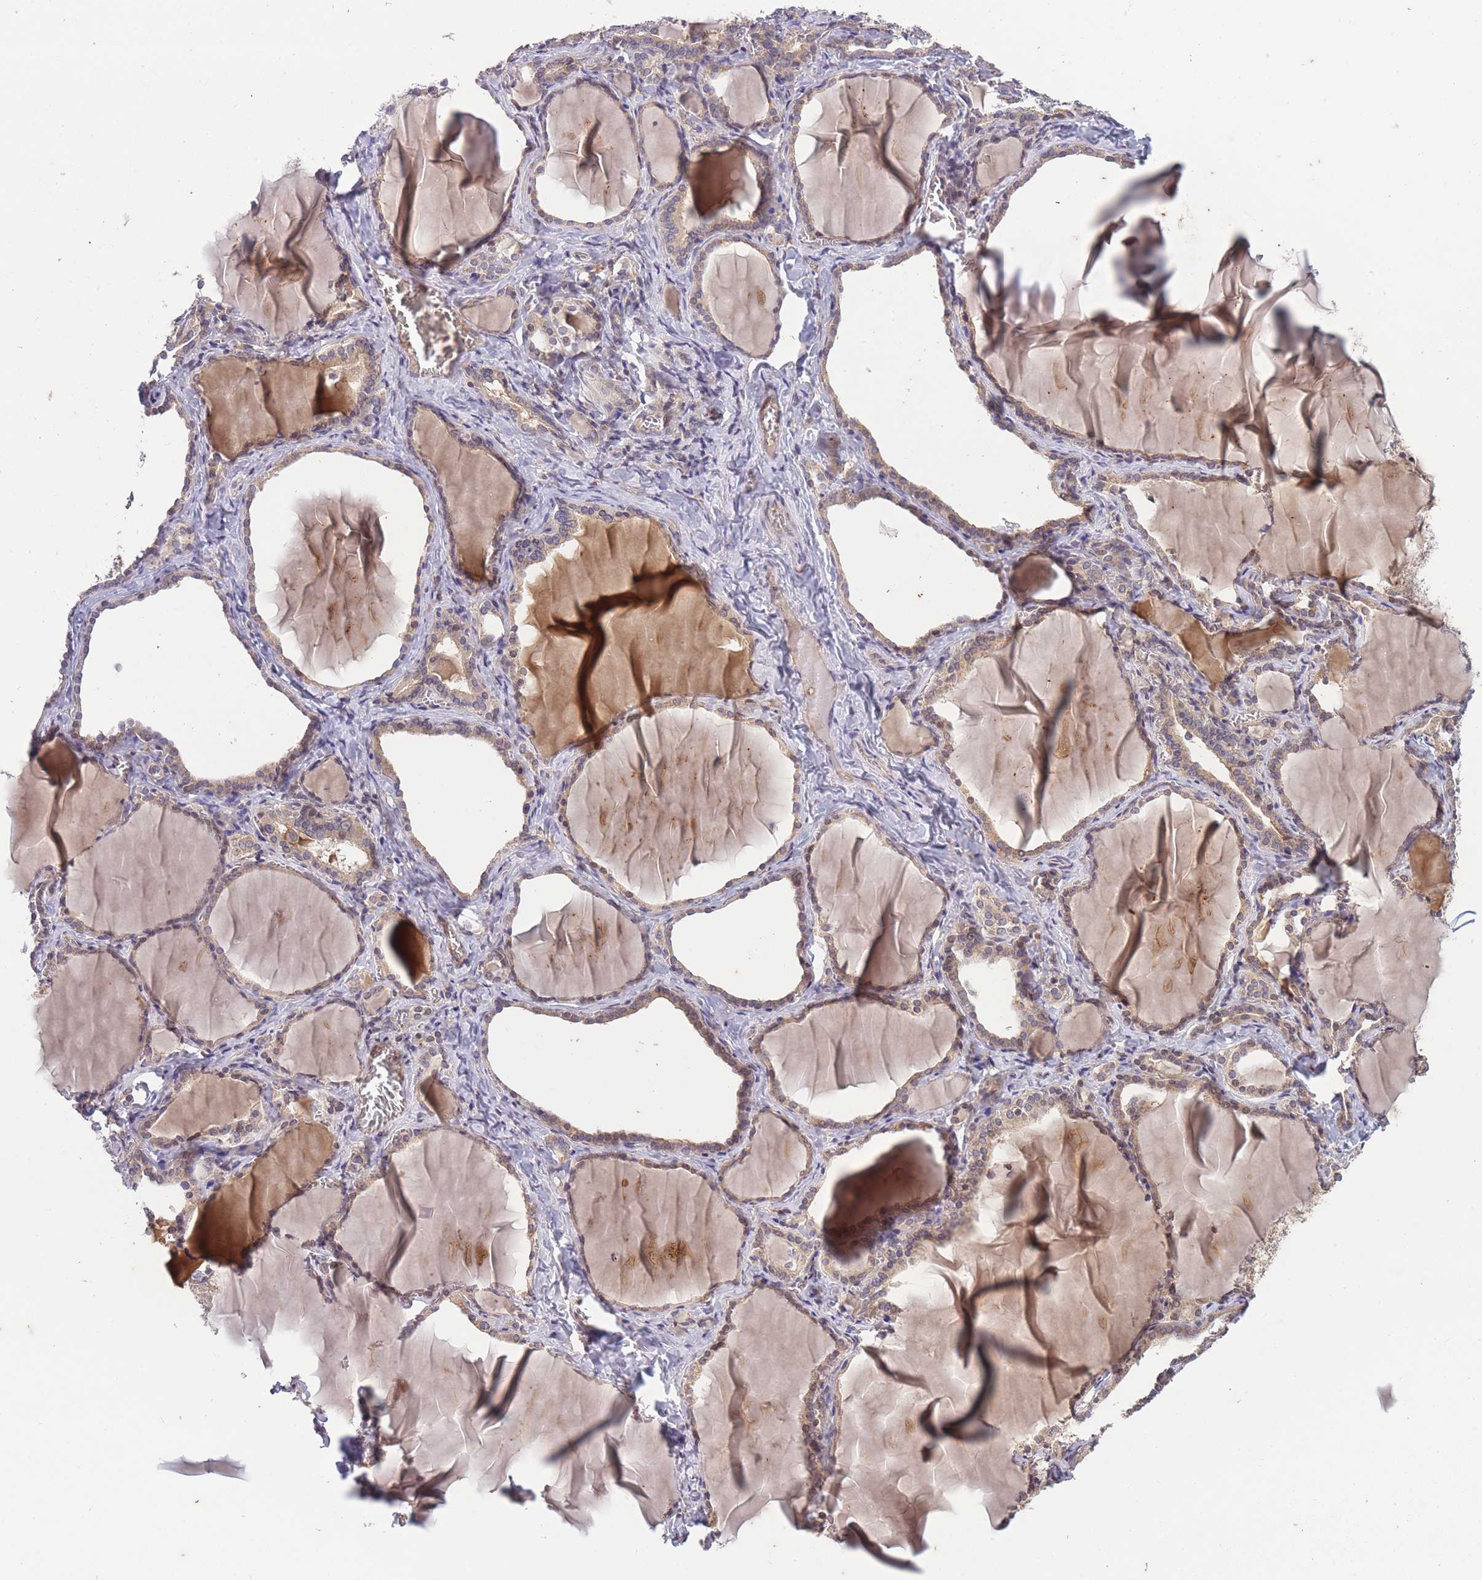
{"staining": {"intensity": "weak", "quantity": ">75%", "location": "cytoplasmic/membranous"}, "tissue": "thyroid gland", "cell_type": "Glandular cells", "image_type": "normal", "snomed": [{"axis": "morphology", "description": "Normal tissue, NOS"}, {"axis": "topography", "description": "Thyroid gland"}], "caption": "Immunohistochemistry of benign thyroid gland reveals low levels of weak cytoplasmic/membranous positivity in about >75% of glandular cells.", "gene": "RALGDS", "patient": {"sex": "female", "age": 42}}